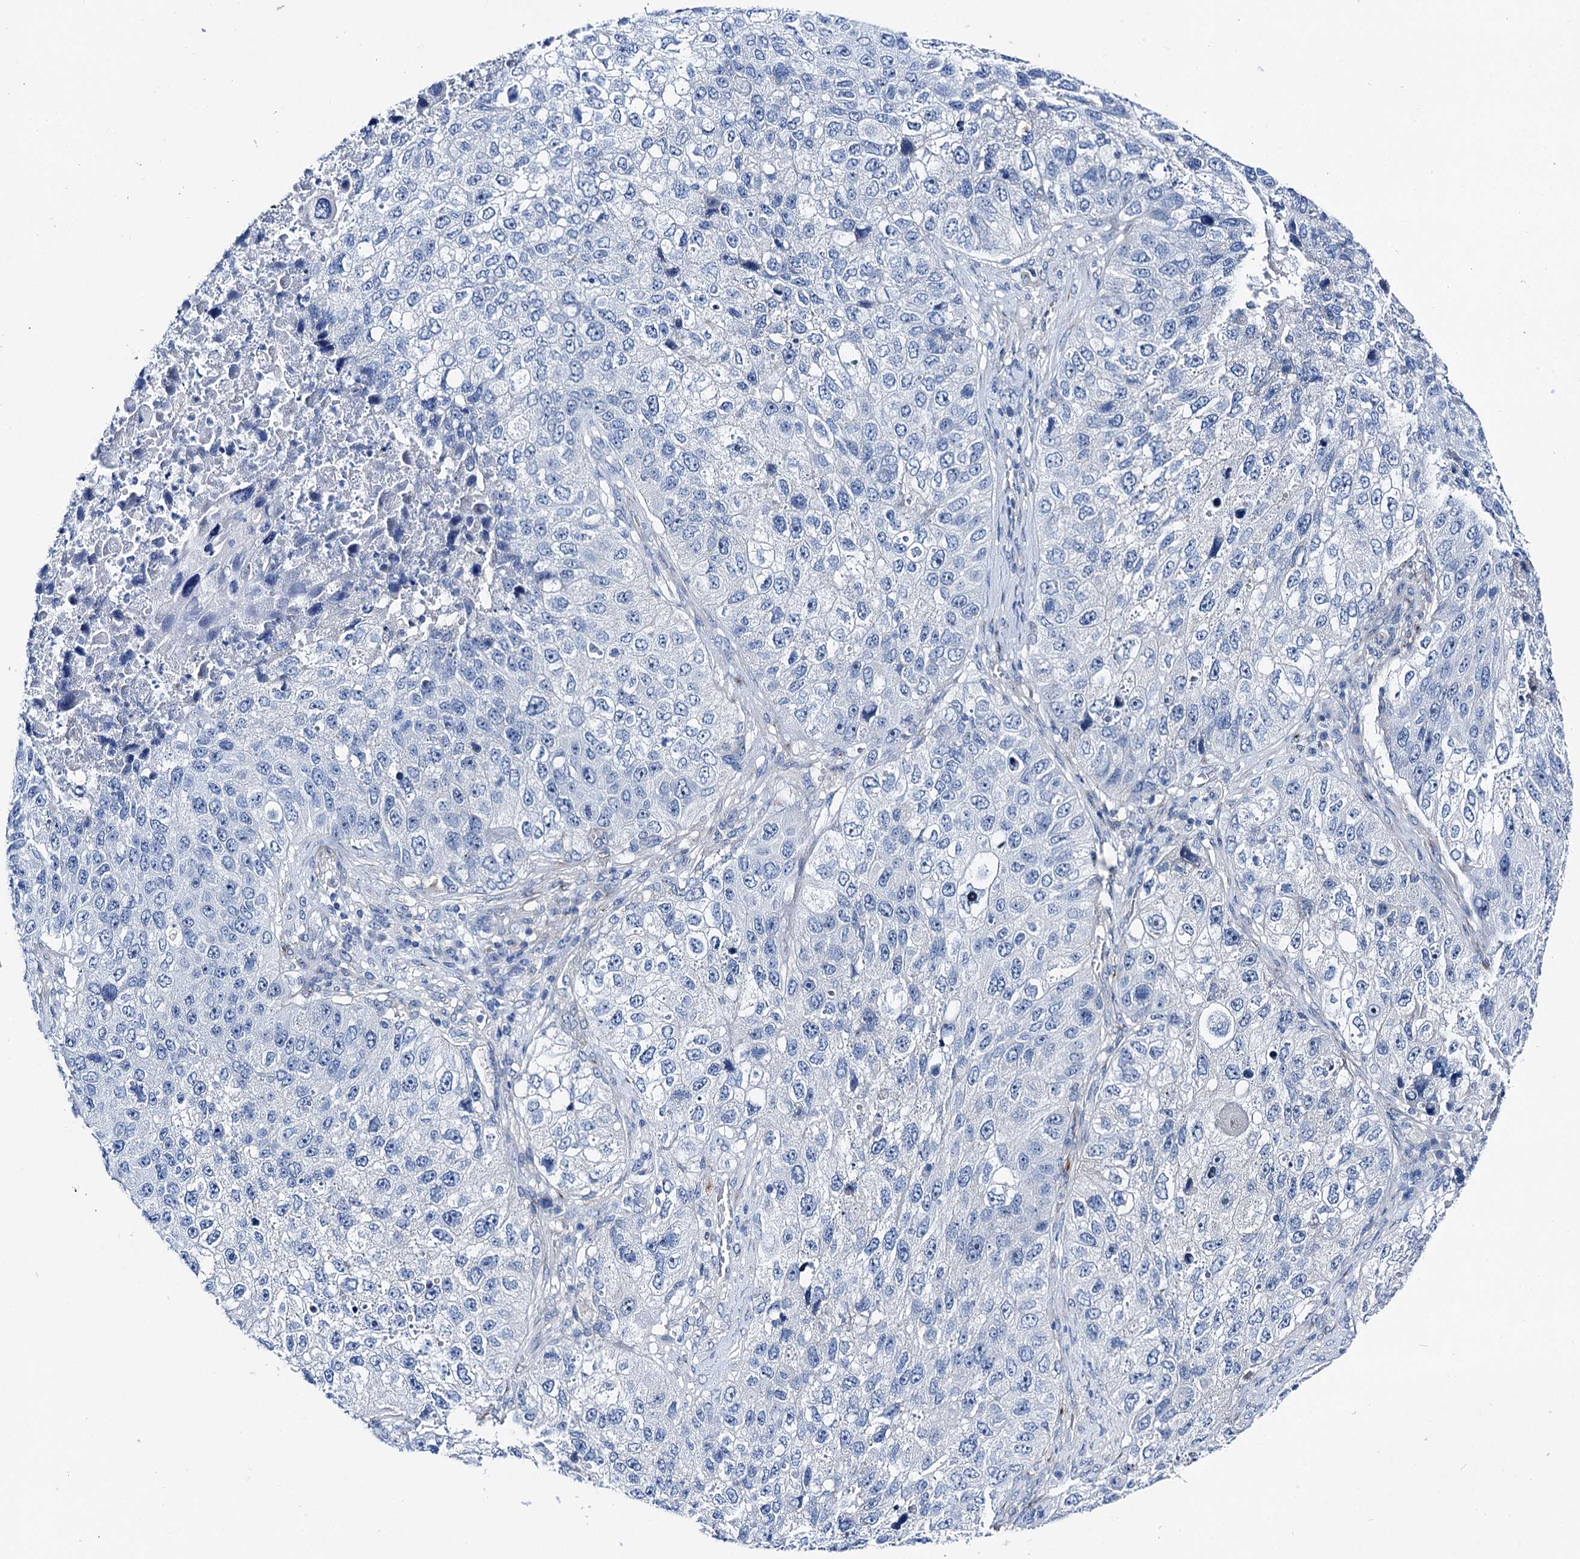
{"staining": {"intensity": "negative", "quantity": "none", "location": "none"}, "tissue": "lung cancer", "cell_type": "Tumor cells", "image_type": "cancer", "snomed": [{"axis": "morphology", "description": "Squamous cell carcinoma, NOS"}, {"axis": "topography", "description": "Lung"}], "caption": "DAB (3,3'-diaminobenzidine) immunohistochemical staining of human lung cancer (squamous cell carcinoma) shows no significant positivity in tumor cells.", "gene": "SHROOM1", "patient": {"sex": "male", "age": 61}}